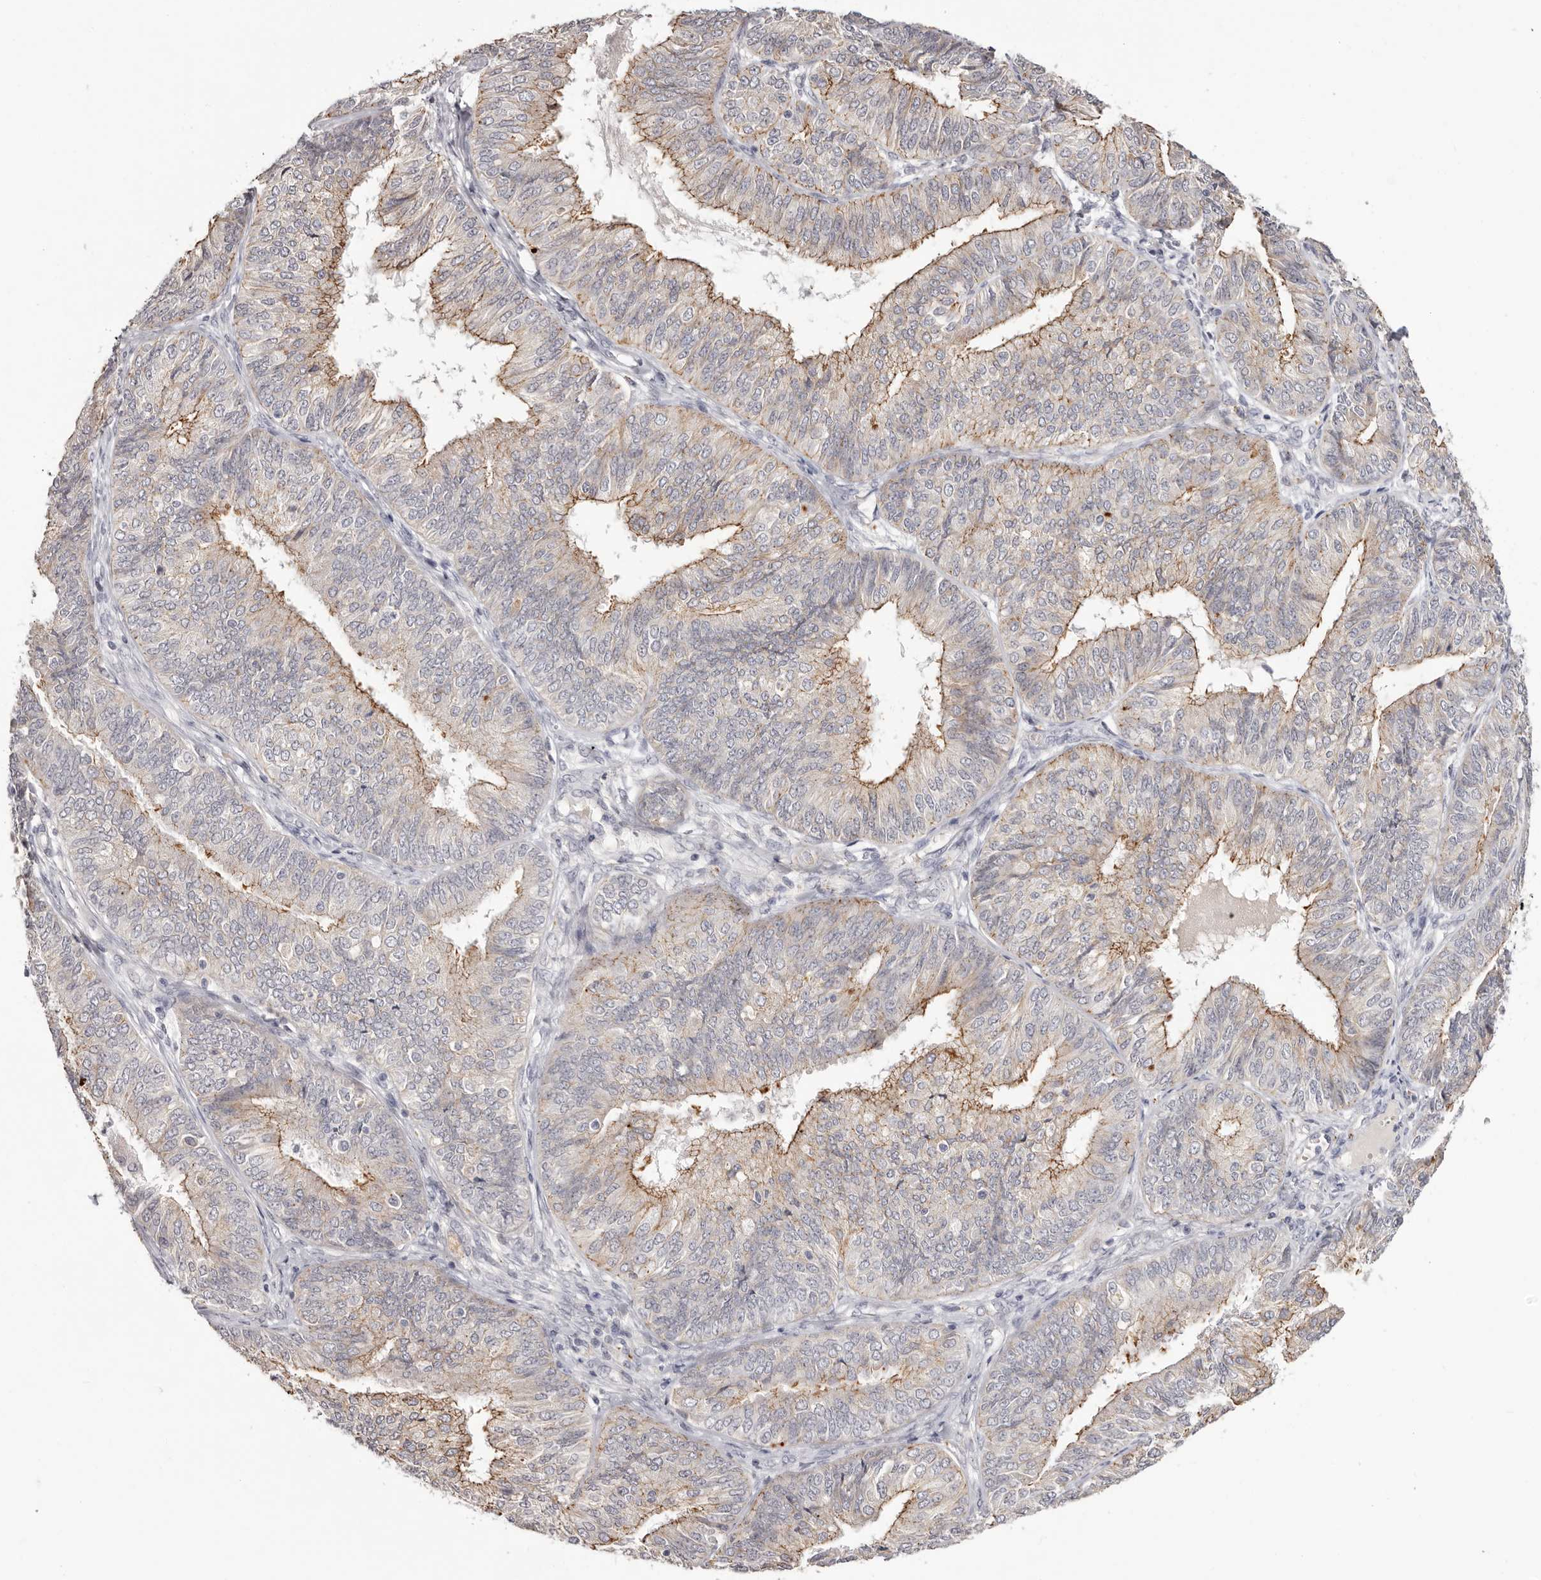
{"staining": {"intensity": "moderate", "quantity": "25%-75%", "location": "cytoplasmic/membranous"}, "tissue": "endometrial cancer", "cell_type": "Tumor cells", "image_type": "cancer", "snomed": [{"axis": "morphology", "description": "Adenocarcinoma, NOS"}, {"axis": "topography", "description": "Endometrium"}], "caption": "Endometrial cancer (adenocarcinoma) stained for a protein (brown) demonstrates moderate cytoplasmic/membranous positive positivity in about 25%-75% of tumor cells.", "gene": "PCDHB6", "patient": {"sex": "female", "age": 58}}